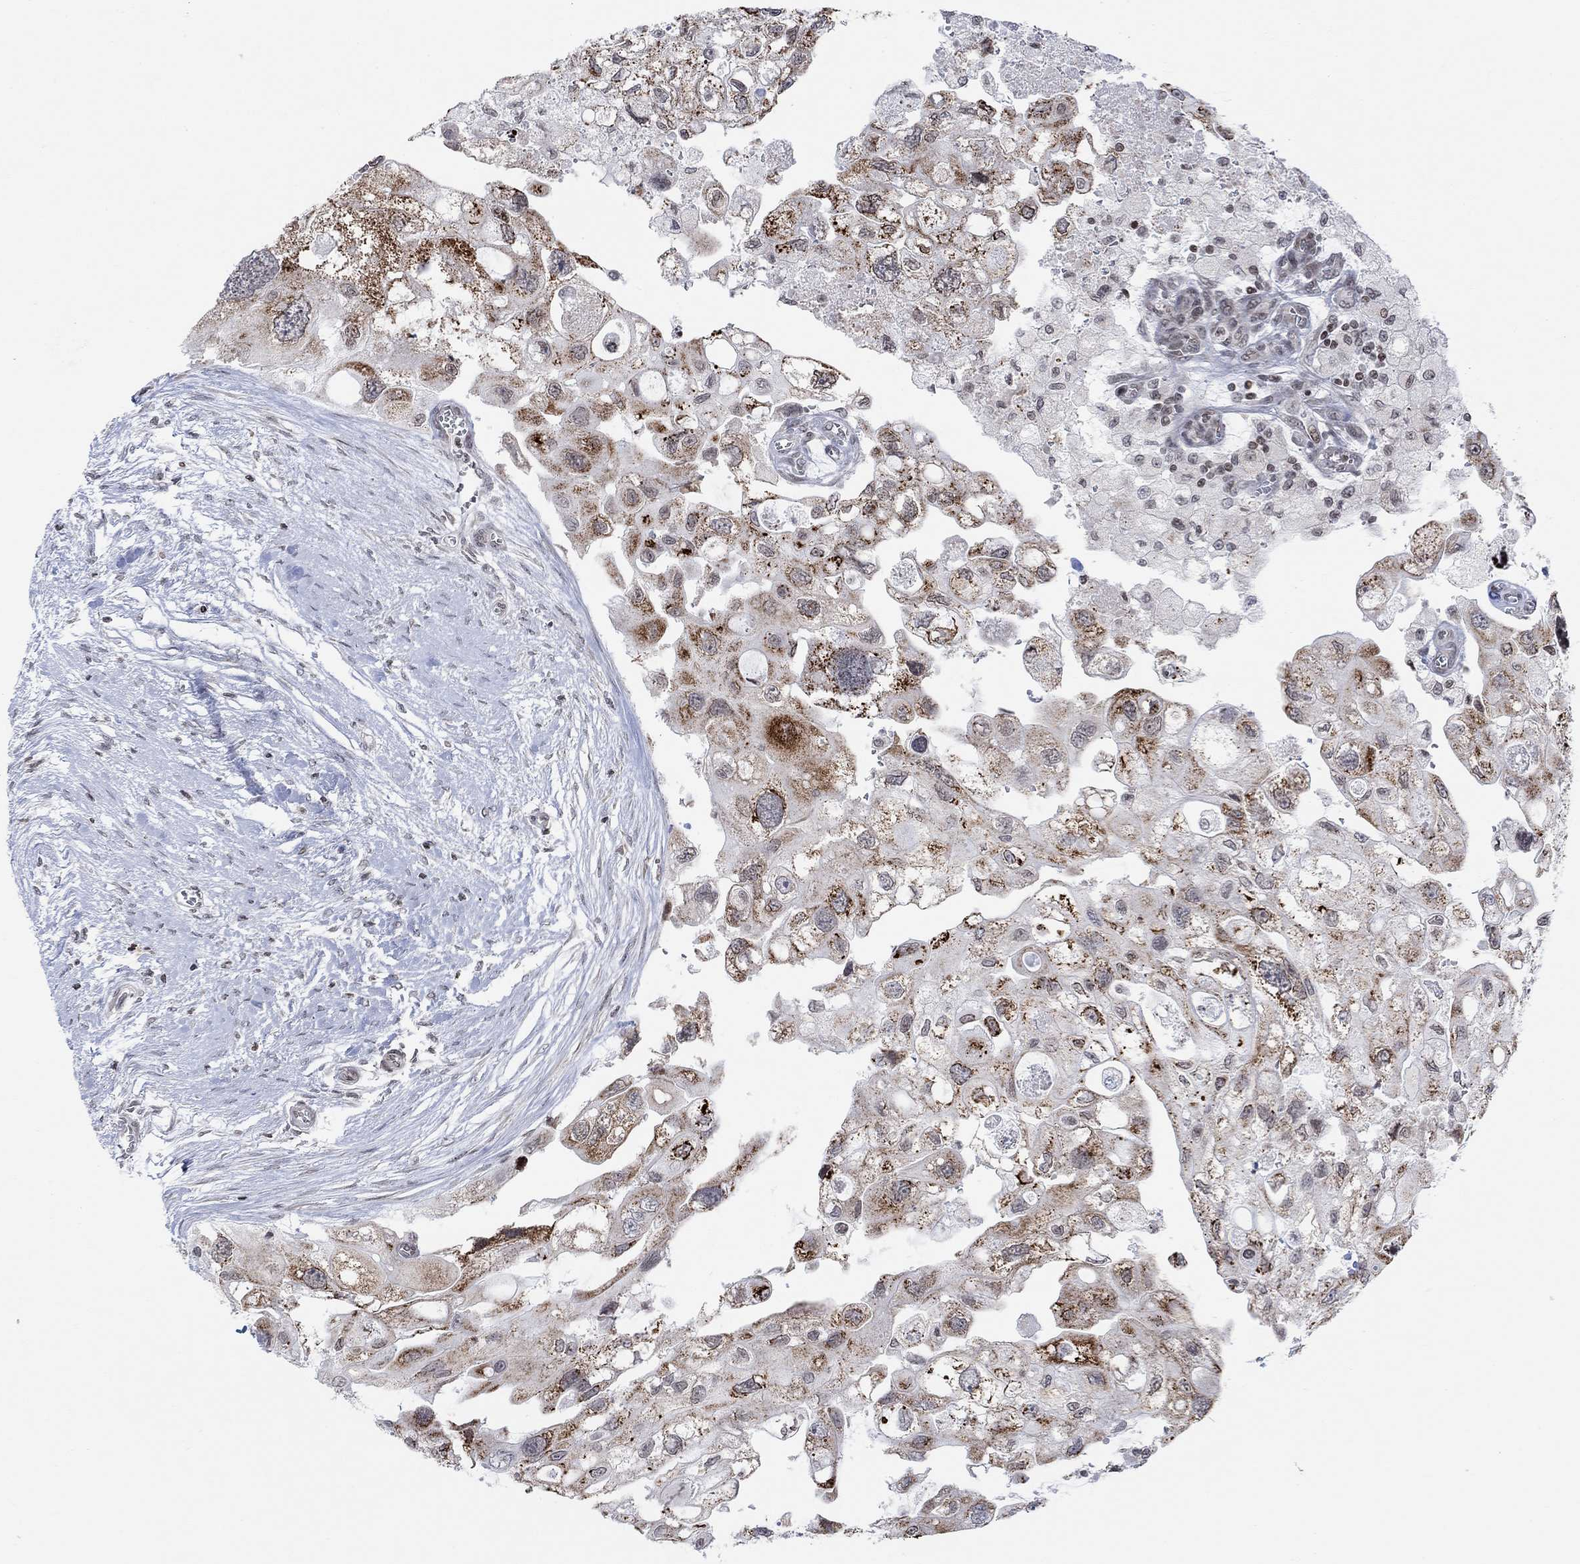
{"staining": {"intensity": "strong", "quantity": "25%-75%", "location": "cytoplasmic/membranous"}, "tissue": "urothelial cancer", "cell_type": "Tumor cells", "image_type": "cancer", "snomed": [{"axis": "morphology", "description": "Urothelial carcinoma, High grade"}, {"axis": "topography", "description": "Urinary bladder"}], "caption": "A histopathology image showing strong cytoplasmic/membranous staining in about 25%-75% of tumor cells in urothelial cancer, as visualized by brown immunohistochemical staining.", "gene": "ABHD14A", "patient": {"sex": "male", "age": 59}}